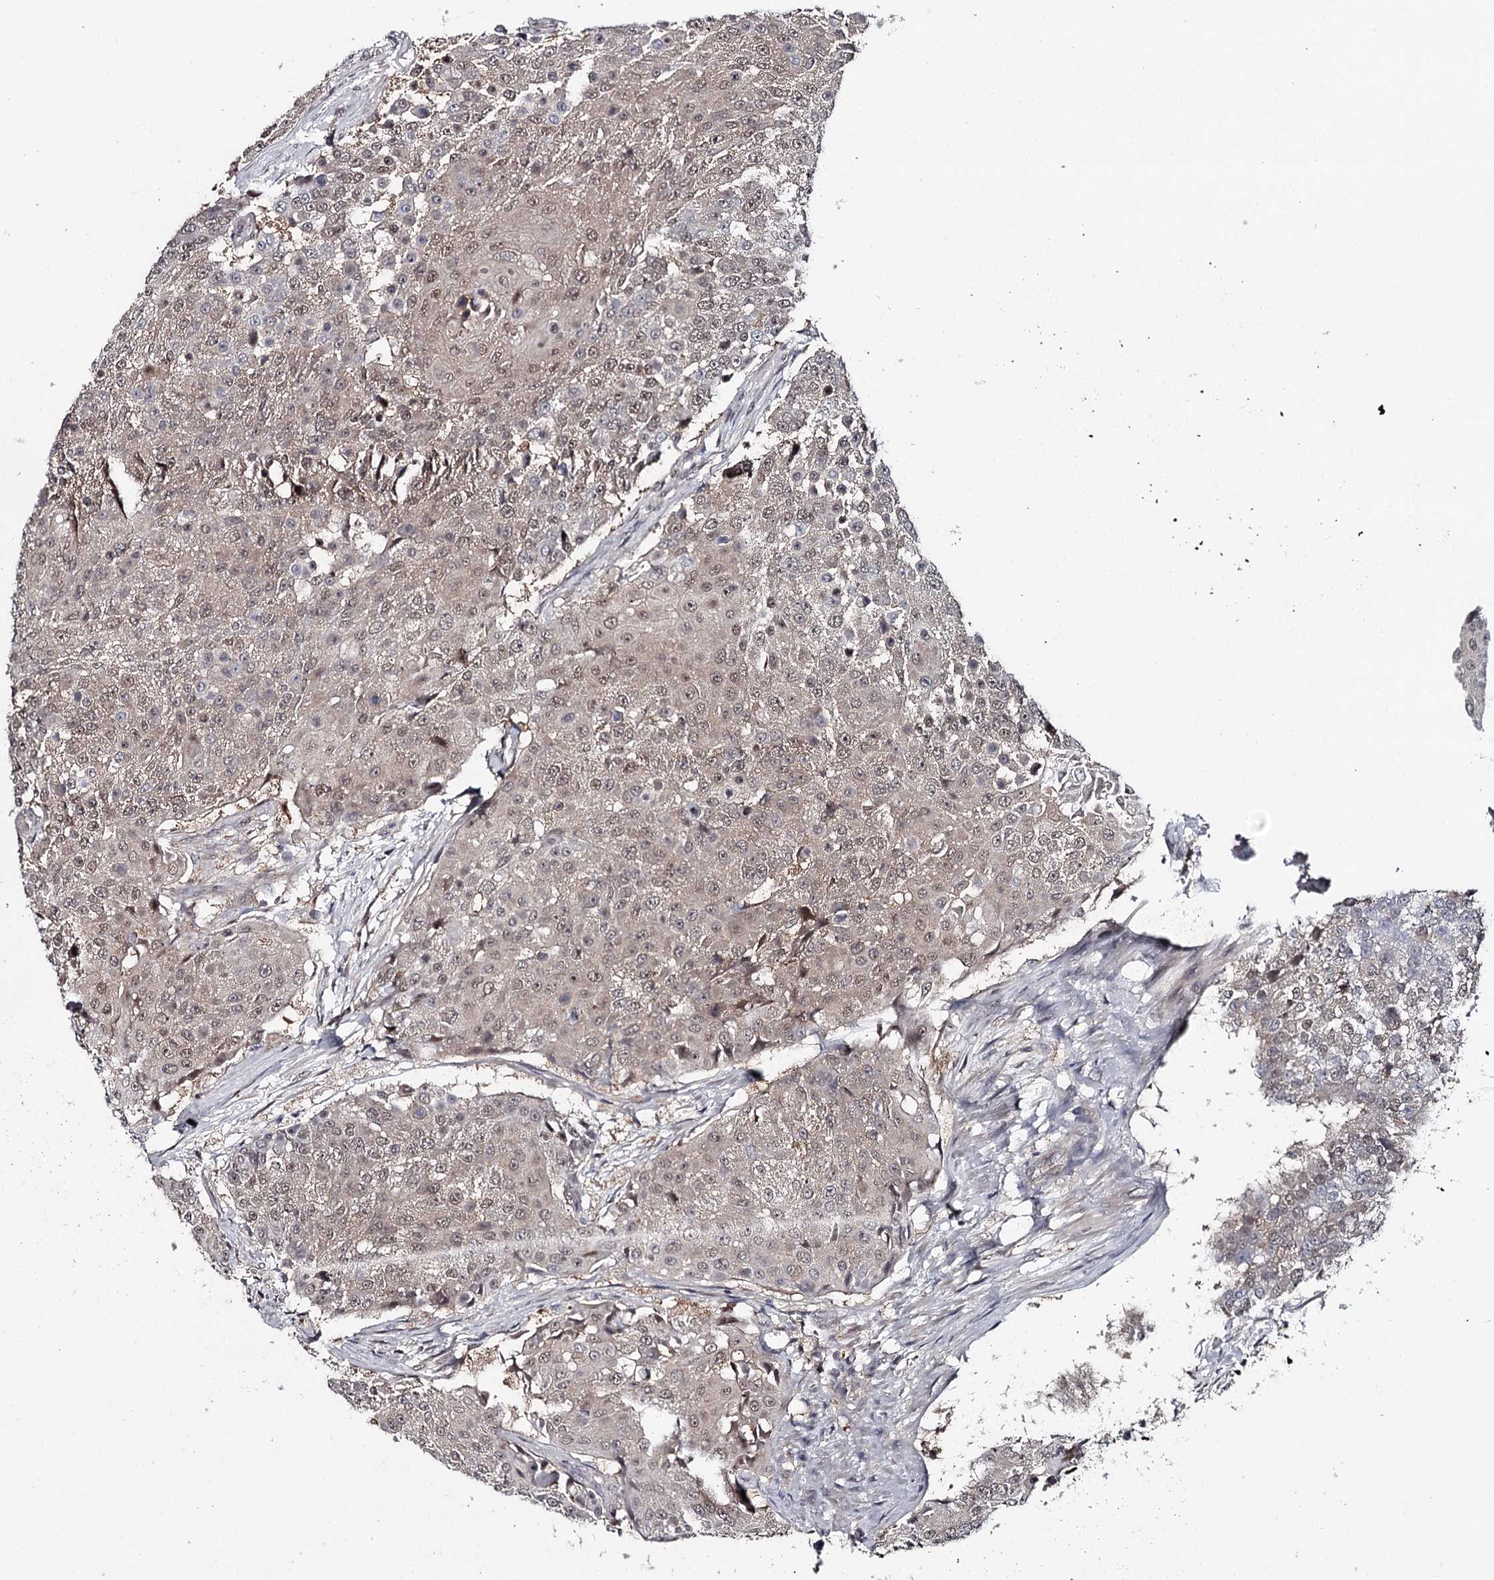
{"staining": {"intensity": "moderate", "quantity": "<25%", "location": "nuclear"}, "tissue": "urothelial cancer", "cell_type": "Tumor cells", "image_type": "cancer", "snomed": [{"axis": "morphology", "description": "Urothelial carcinoma, High grade"}, {"axis": "topography", "description": "Urinary bladder"}], "caption": "Human urothelial cancer stained with a protein marker exhibits moderate staining in tumor cells.", "gene": "GTSF1", "patient": {"sex": "female", "age": 63}}